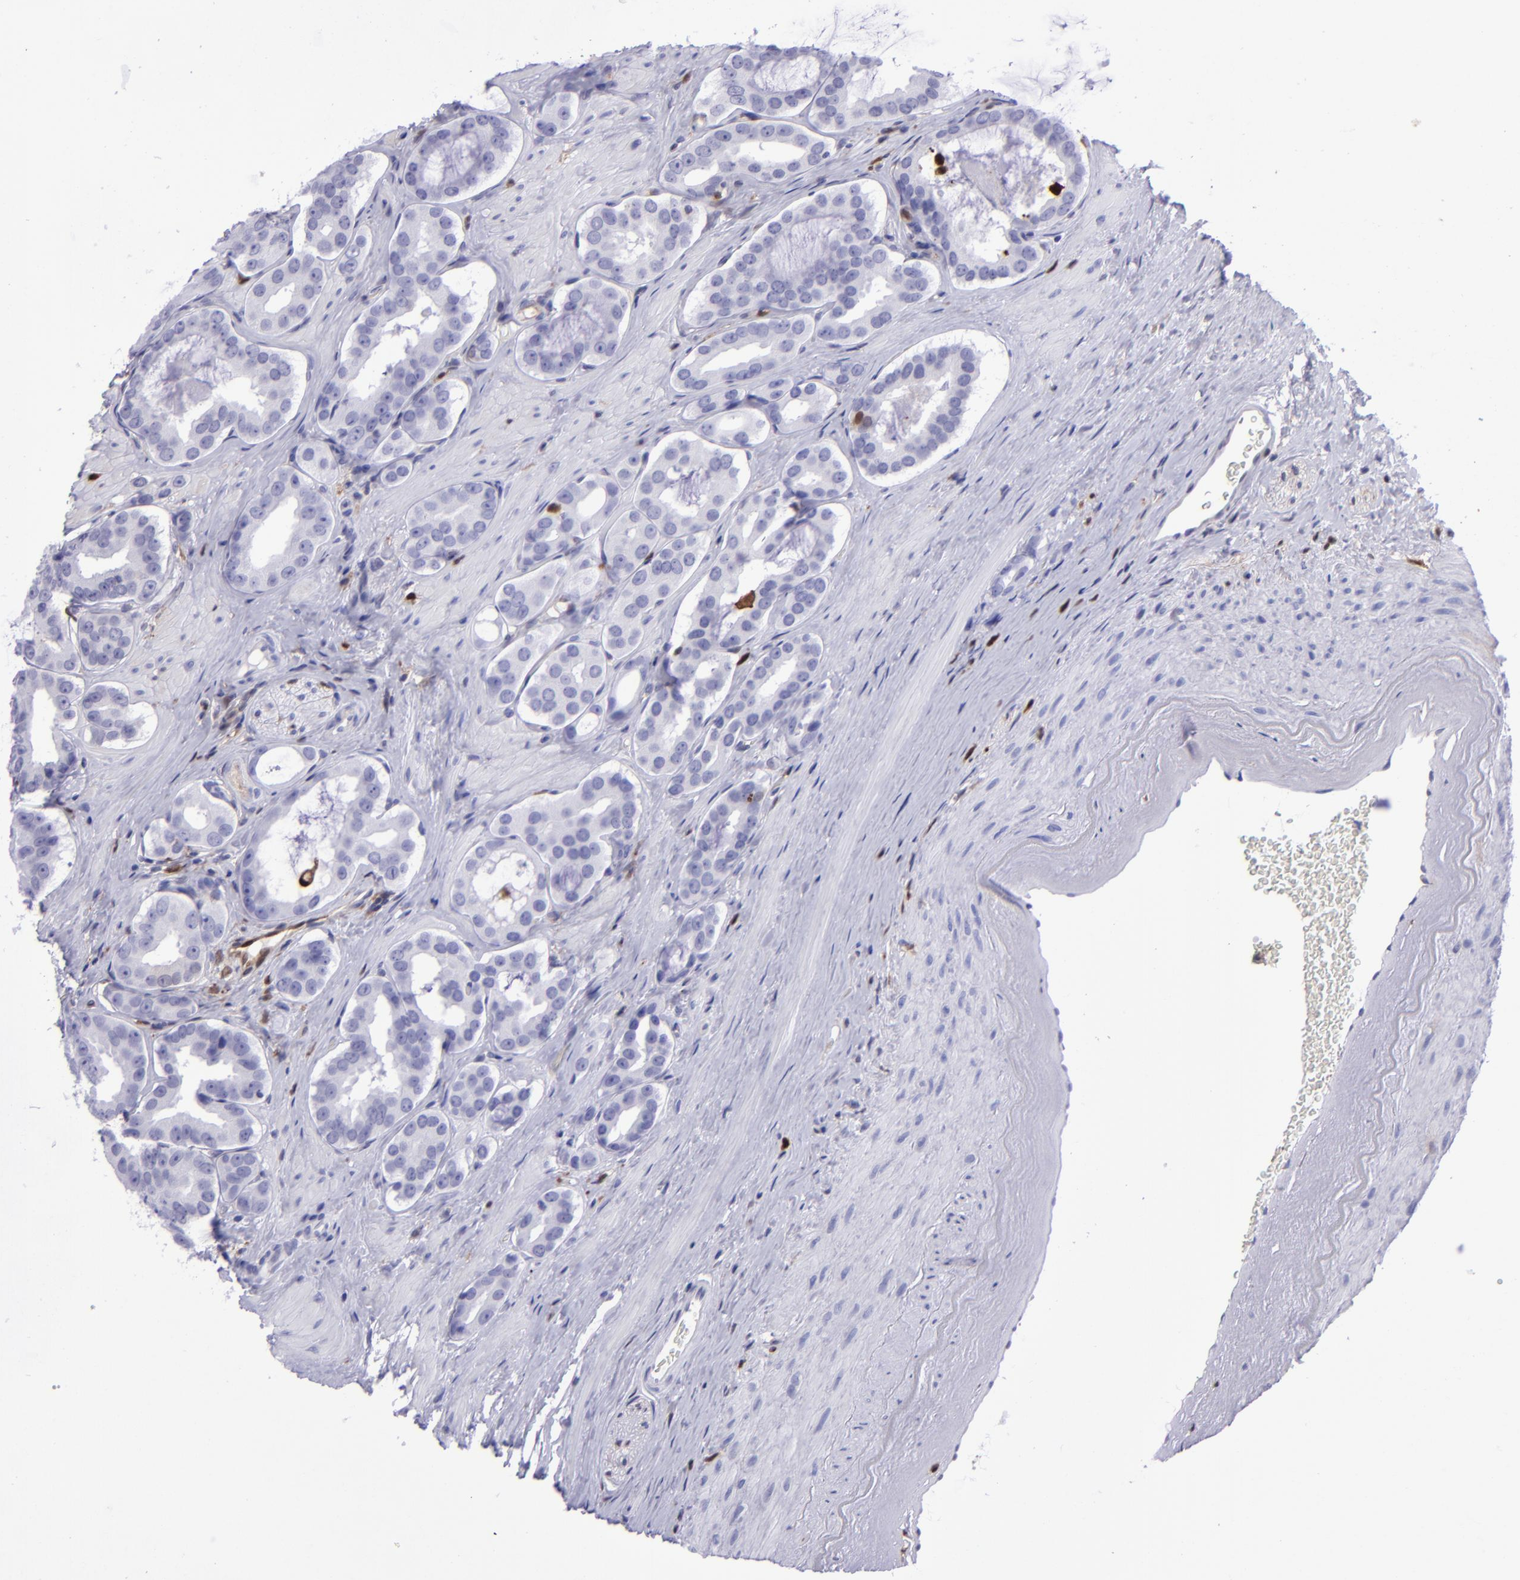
{"staining": {"intensity": "negative", "quantity": "none", "location": "none"}, "tissue": "prostate cancer", "cell_type": "Tumor cells", "image_type": "cancer", "snomed": [{"axis": "morphology", "description": "Adenocarcinoma, Low grade"}, {"axis": "topography", "description": "Prostate"}], "caption": "High power microscopy histopathology image of an immunohistochemistry (IHC) image of prostate cancer, revealing no significant expression in tumor cells. (DAB immunohistochemistry (IHC) with hematoxylin counter stain).", "gene": "TYMP", "patient": {"sex": "male", "age": 59}}